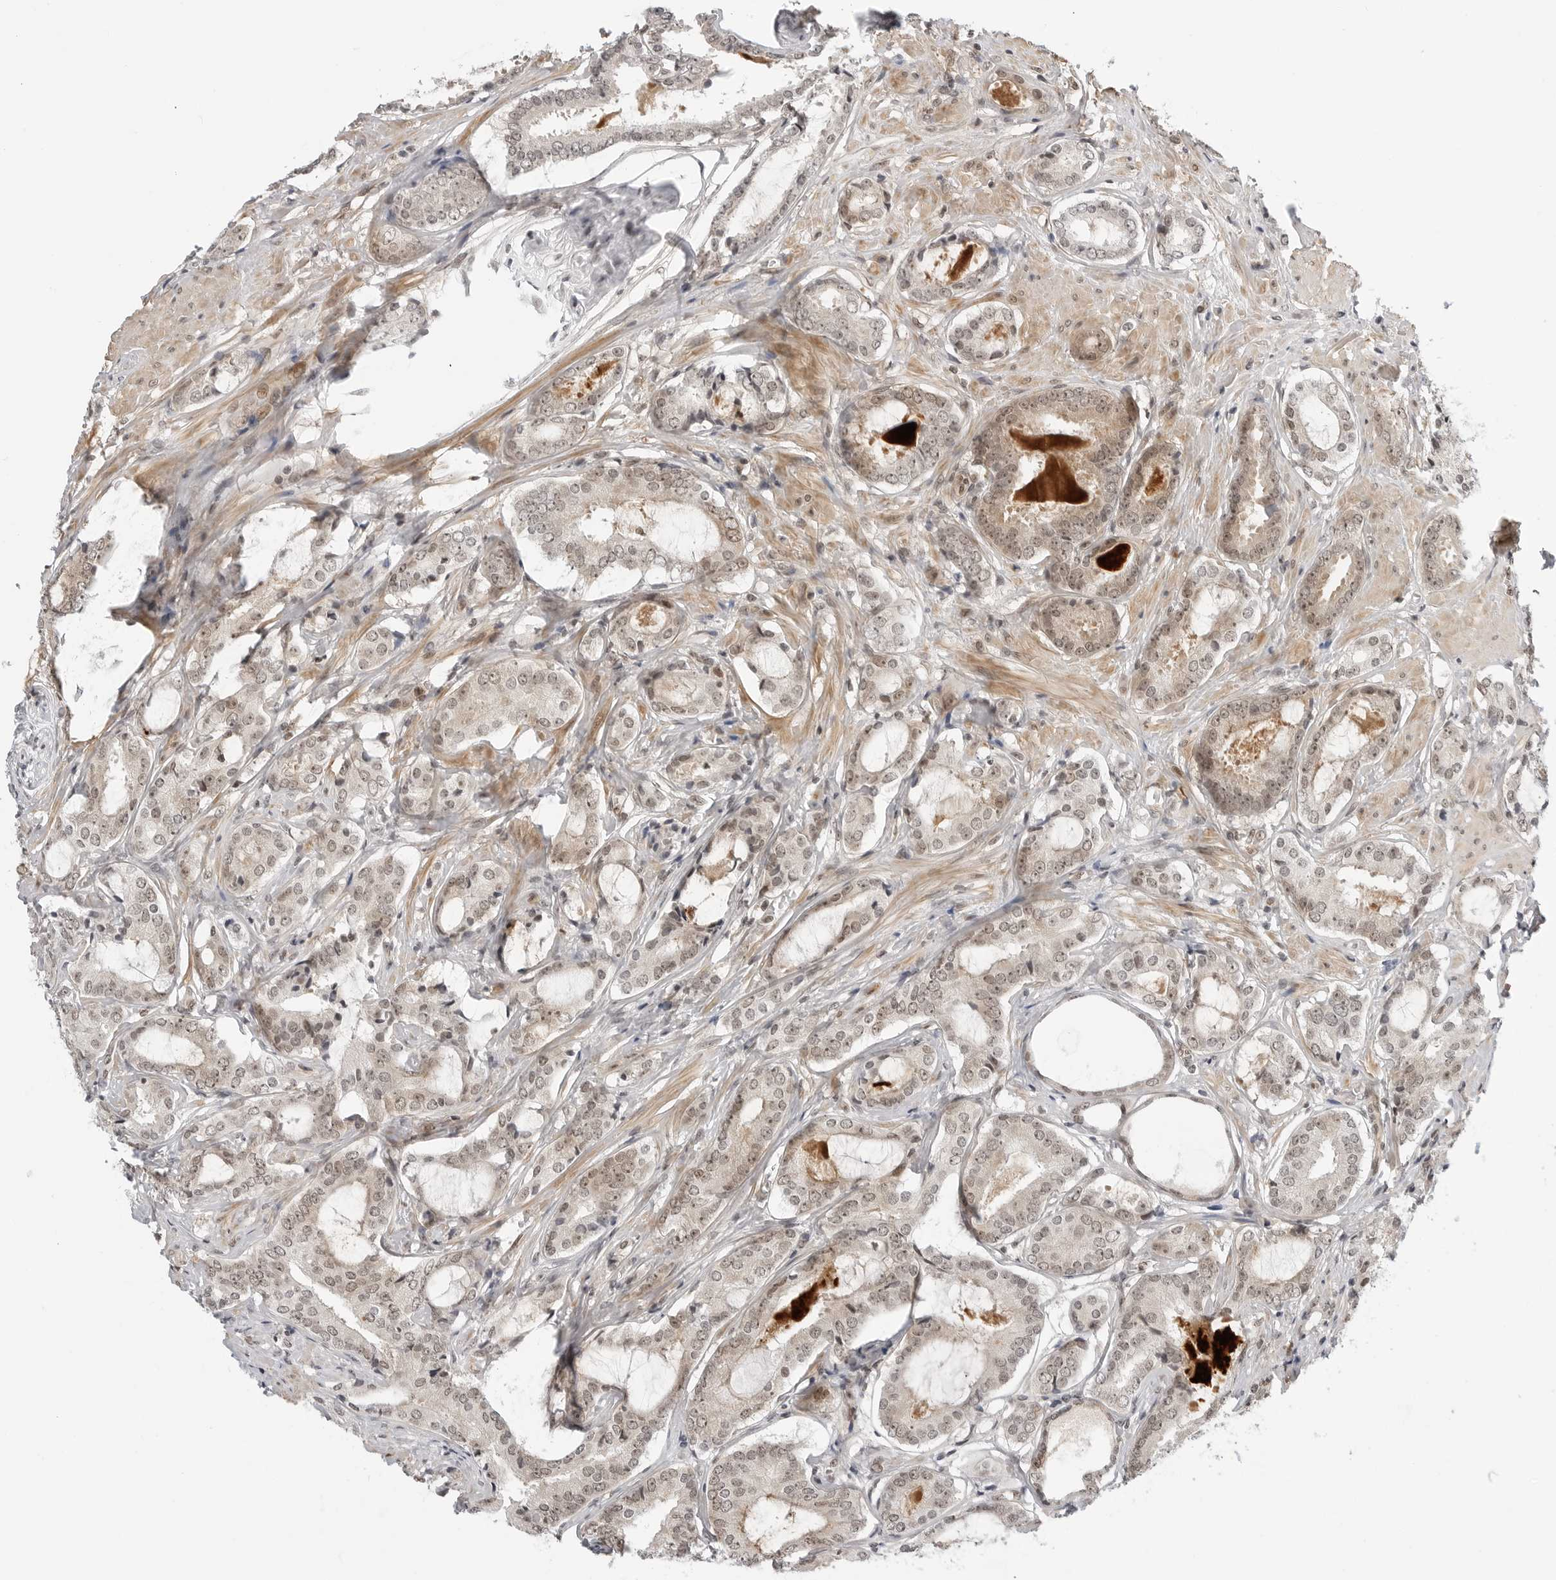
{"staining": {"intensity": "weak", "quantity": ">75%", "location": "nuclear"}, "tissue": "prostate cancer", "cell_type": "Tumor cells", "image_type": "cancer", "snomed": [{"axis": "morphology", "description": "Adenocarcinoma, High grade"}, {"axis": "topography", "description": "Prostate"}], "caption": "Weak nuclear expression for a protein is identified in about >75% of tumor cells of high-grade adenocarcinoma (prostate) using IHC.", "gene": "C8orf33", "patient": {"sex": "male", "age": 73}}